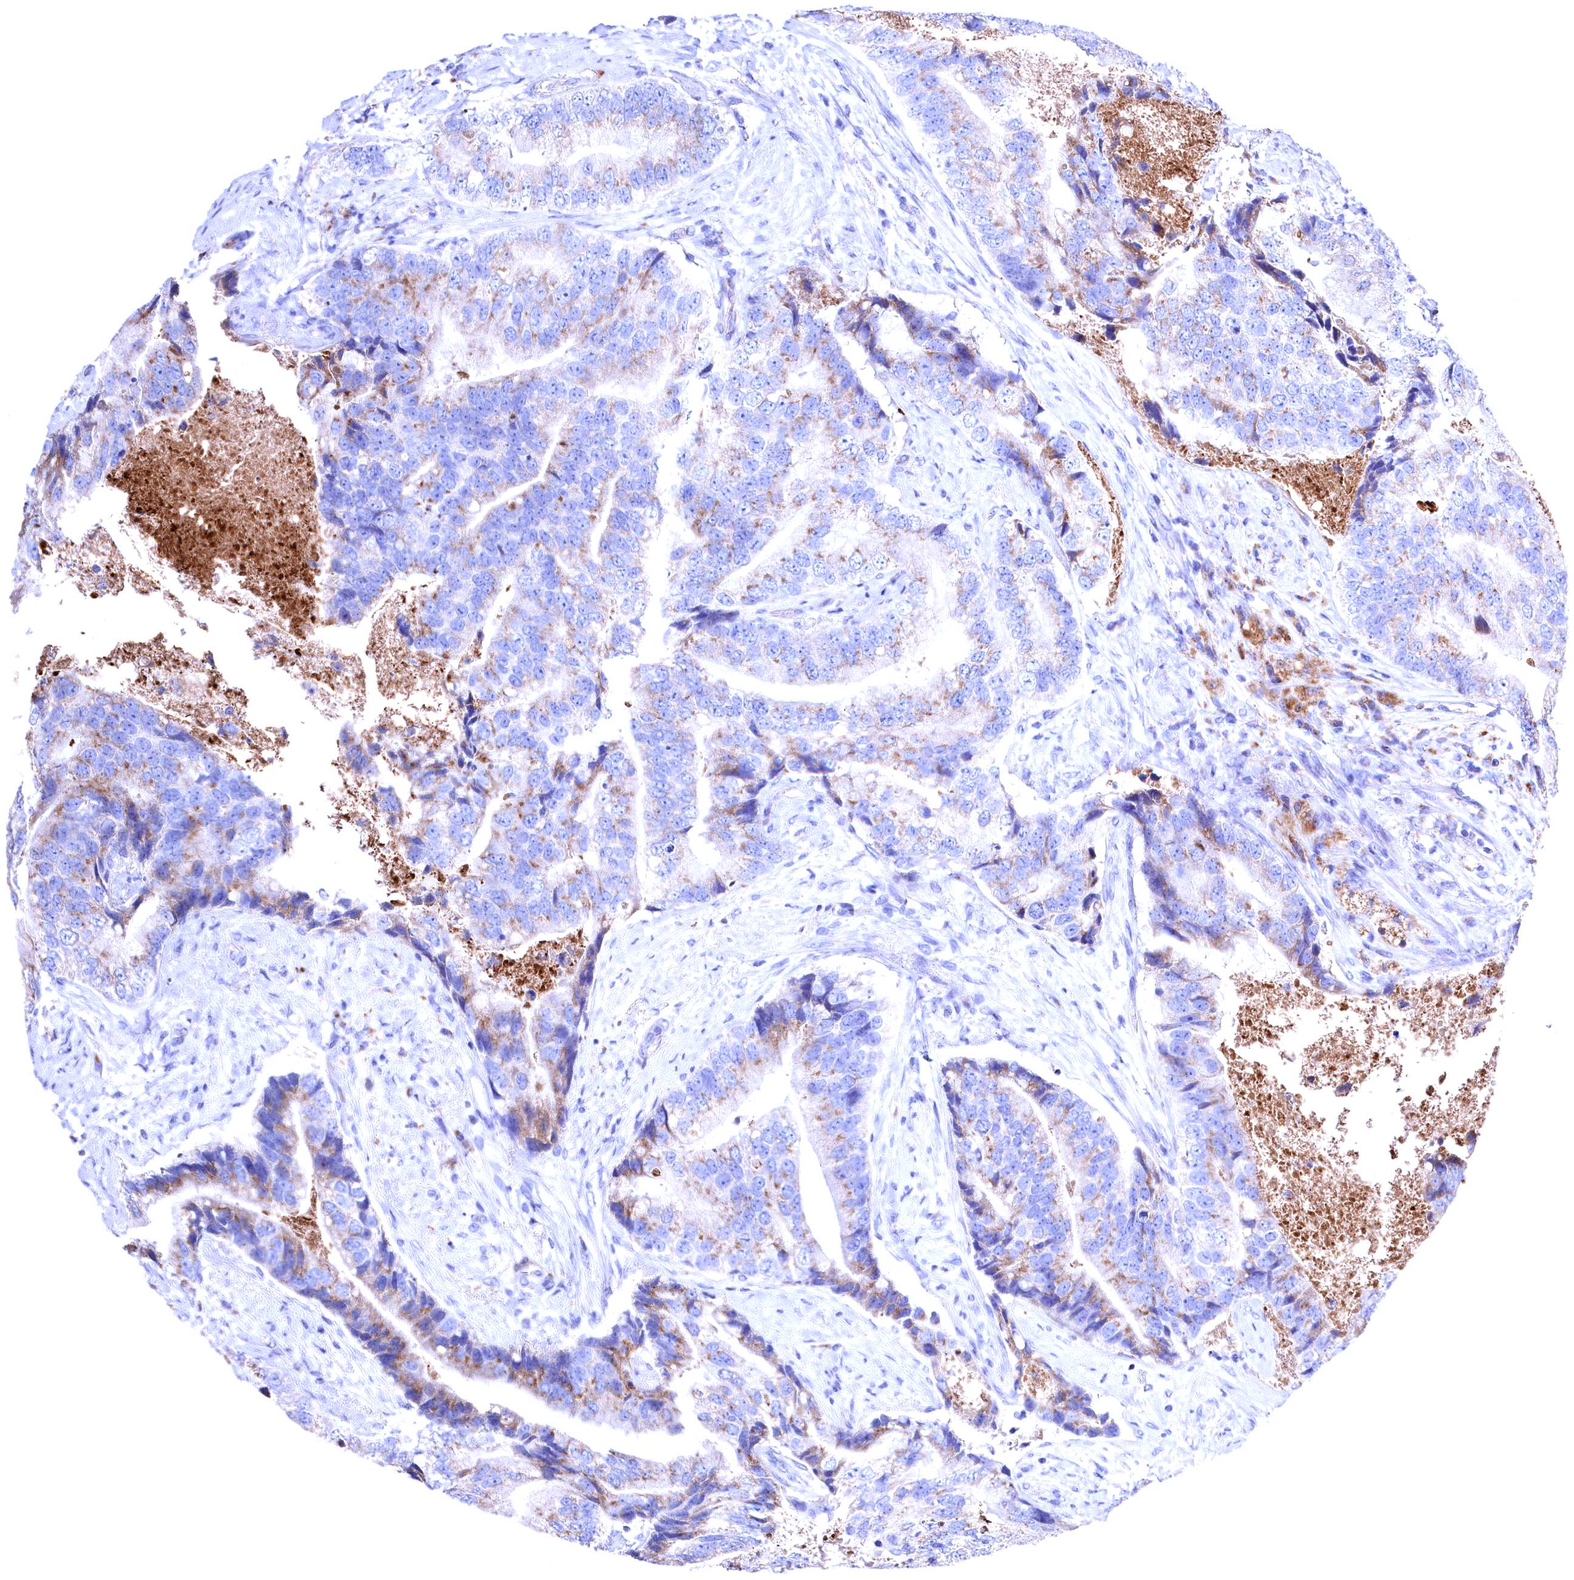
{"staining": {"intensity": "moderate", "quantity": "<25%", "location": "cytoplasmic/membranous"}, "tissue": "prostate cancer", "cell_type": "Tumor cells", "image_type": "cancer", "snomed": [{"axis": "morphology", "description": "Adenocarcinoma, High grade"}, {"axis": "topography", "description": "Prostate"}], "caption": "Prostate cancer stained with DAB (3,3'-diaminobenzidine) IHC displays low levels of moderate cytoplasmic/membranous positivity in about <25% of tumor cells.", "gene": "GPR108", "patient": {"sex": "male", "age": 70}}